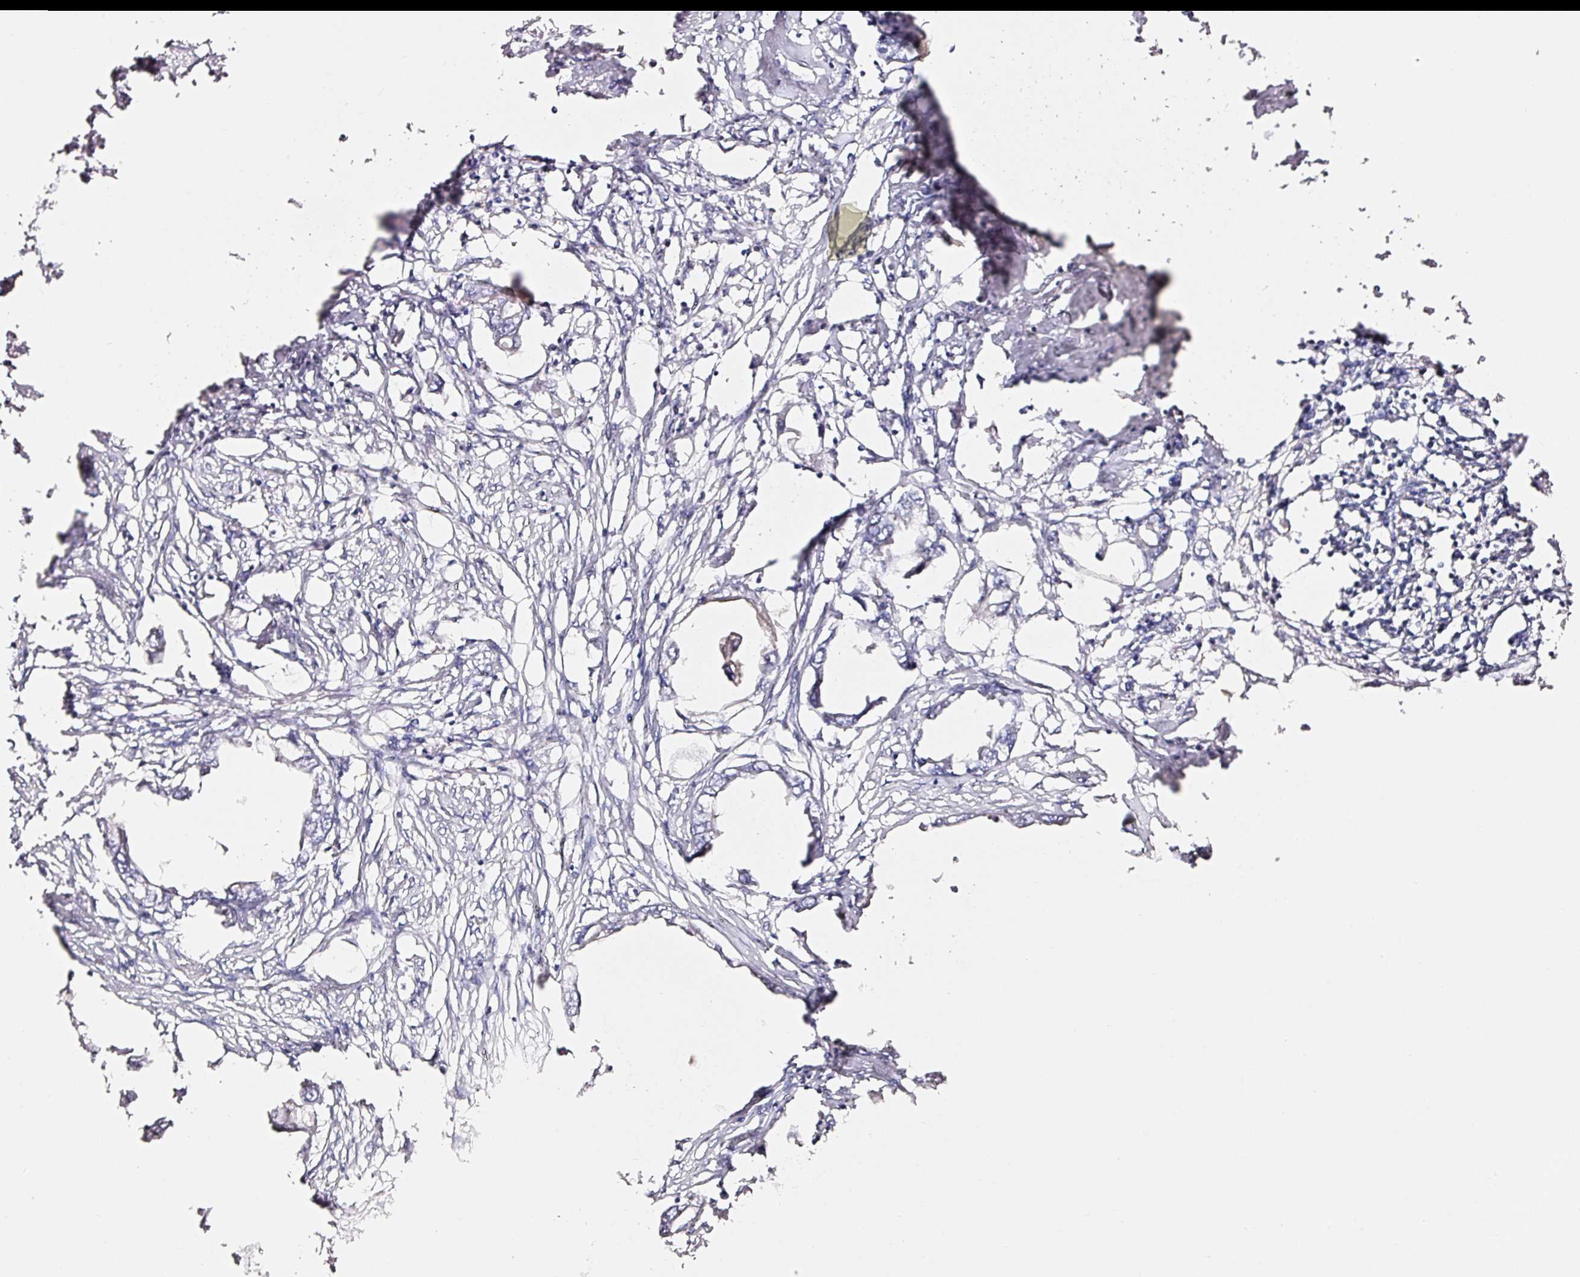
{"staining": {"intensity": "negative", "quantity": "none", "location": "none"}, "tissue": "endometrial cancer", "cell_type": "Tumor cells", "image_type": "cancer", "snomed": [{"axis": "morphology", "description": "Adenocarcinoma, NOS"}, {"axis": "morphology", "description": "Adenocarcinoma, metastatic, NOS"}, {"axis": "topography", "description": "Adipose tissue"}, {"axis": "topography", "description": "Endometrium"}], "caption": "A high-resolution photomicrograph shows immunohistochemistry (IHC) staining of endometrial metastatic adenocarcinoma, which reveals no significant expression in tumor cells. (Brightfield microscopy of DAB (3,3'-diaminobenzidine) IHC at high magnification).", "gene": "CD47", "patient": {"sex": "female", "age": 67}}